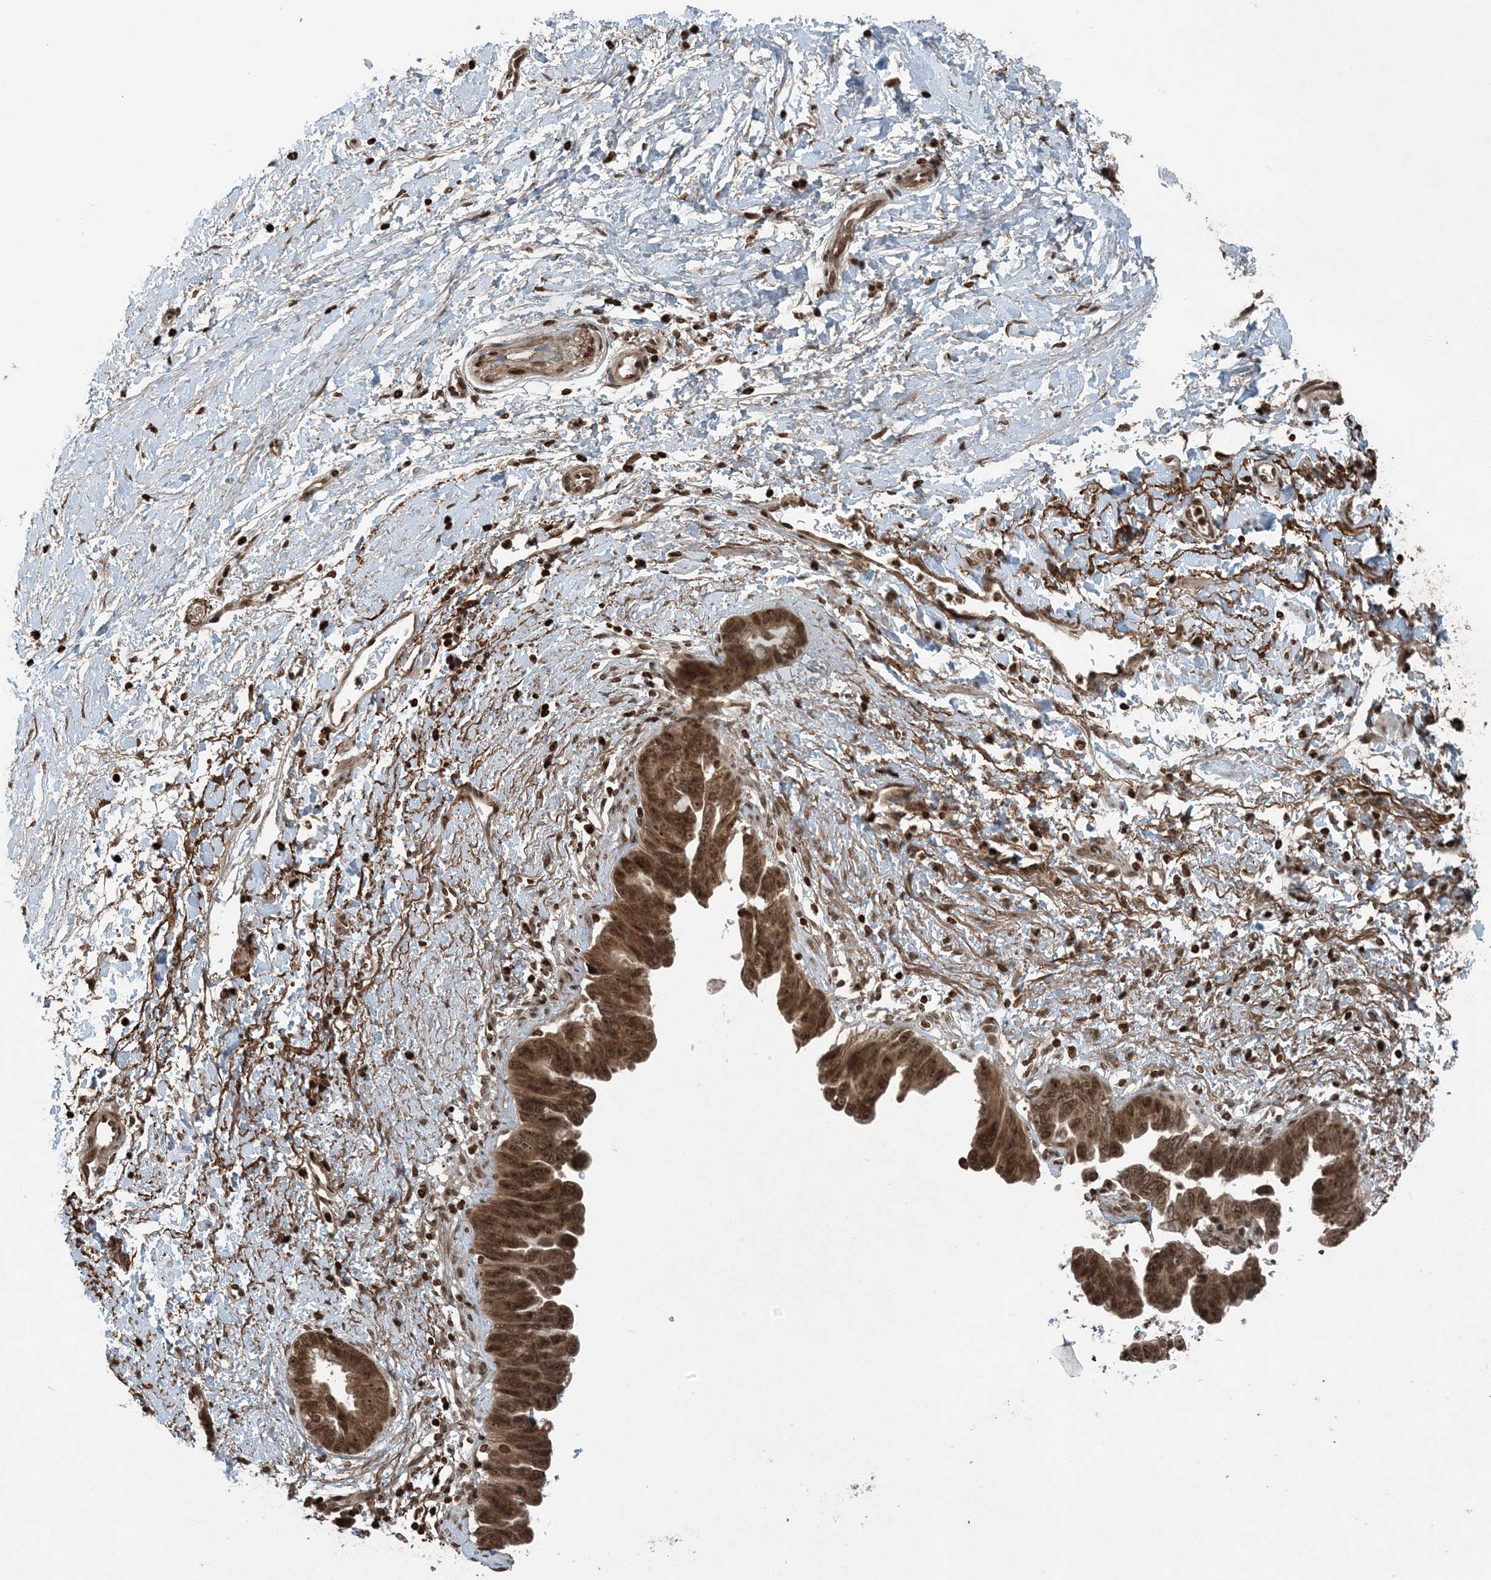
{"staining": {"intensity": "moderate", "quantity": ">75%", "location": "cytoplasmic/membranous,nuclear"}, "tissue": "pancreatic cancer", "cell_type": "Tumor cells", "image_type": "cancer", "snomed": [{"axis": "morphology", "description": "Adenocarcinoma, NOS"}, {"axis": "topography", "description": "Pancreas"}], "caption": "There is medium levels of moderate cytoplasmic/membranous and nuclear staining in tumor cells of pancreatic adenocarcinoma, as demonstrated by immunohistochemical staining (brown color).", "gene": "ZFAND2B", "patient": {"sex": "female", "age": 72}}